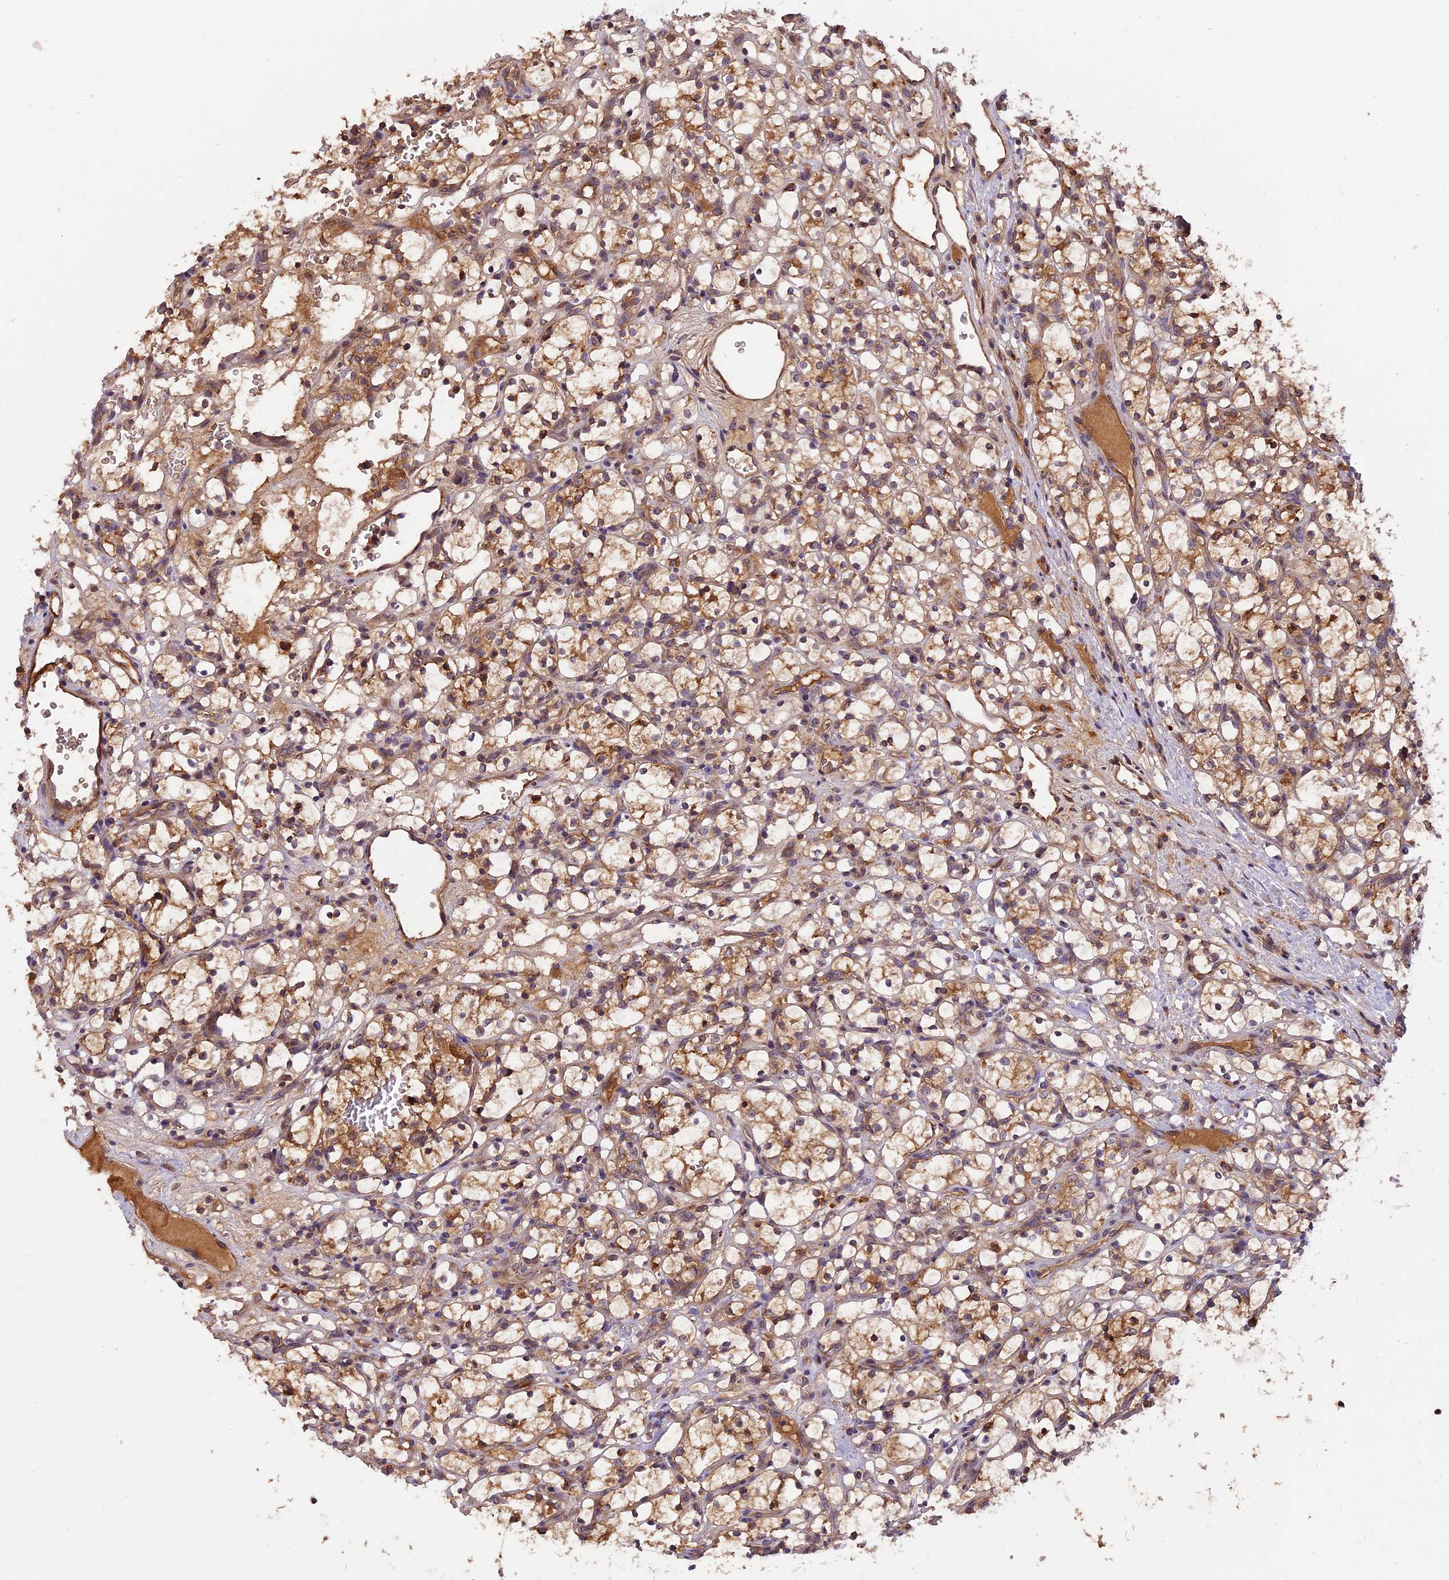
{"staining": {"intensity": "moderate", "quantity": ">75%", "location": "cytoplasmic/membranous"}, "tissue": "renal cancer", "cell_type": "Tumor cells", "image_type": "cancer", "snomed": [{"axis": "morphology", "description": "Adenocarcinoma, NOS"}, {"axis": "topography", "description": "Kidney"}], "caption": "Renal adenocarcinoma tissue shows moderate cytoplasmic/membranous positivity in about >75% of tumor cells", "gene": "SETD6", "patient": {"sex": "female", "age": 69}}